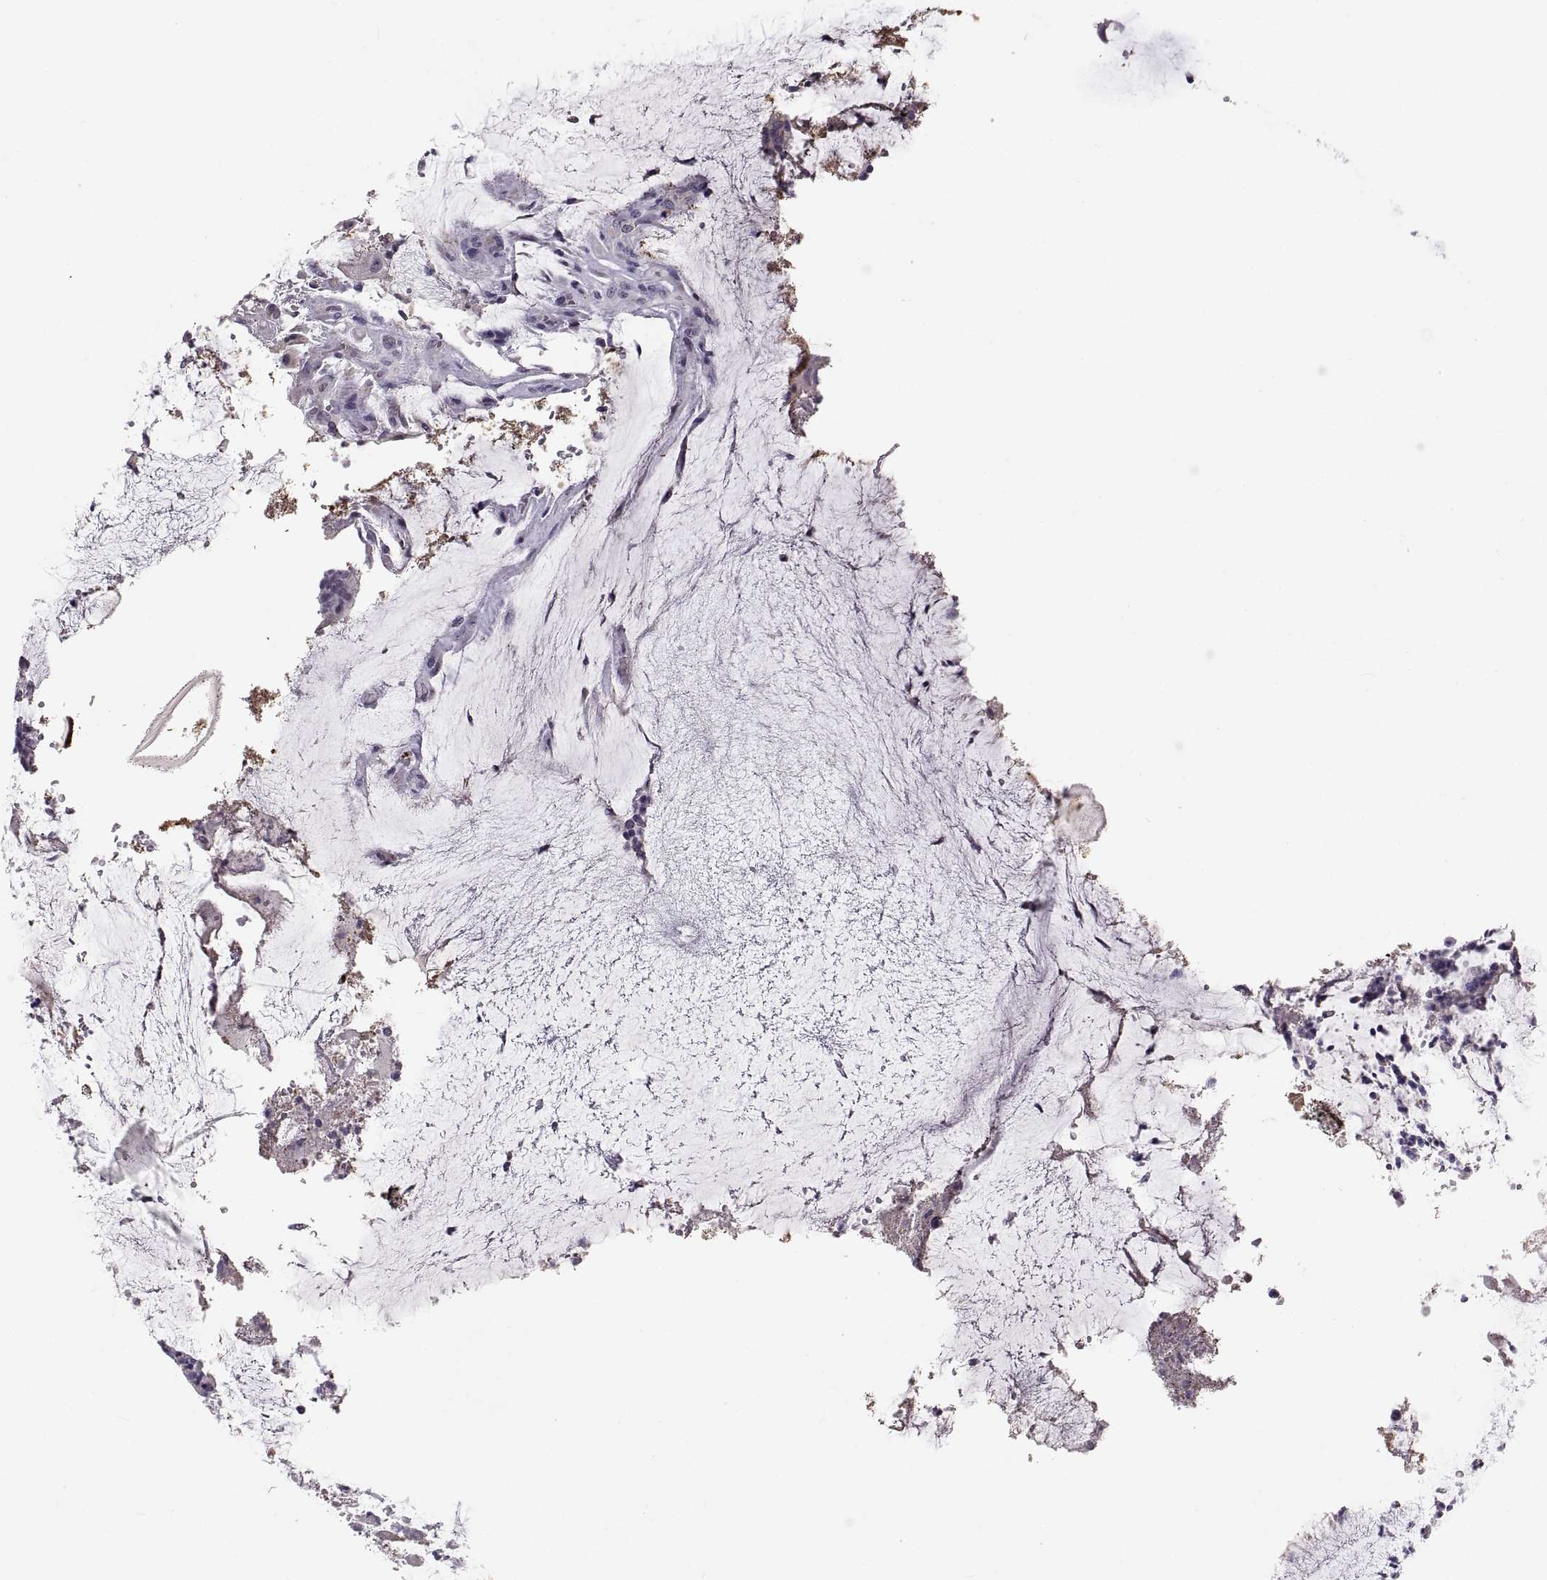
{"staining": {"intensity": "negative", "quantity": "none", "location": "none"}, "tissue": "colorectal cancer", "cell_type": "Tumor cells", "image_type": "cancer", "snomed": [{"axis": "morphology", "description": "Adenocarcinoma, NOS"}, {"axis": "topography", "description": "Colon"}], "caption": "Protein analysis of colorectal adenocarcinoma displays no significant positivity in tumor cells. (Brightfield microscopy of DAB IHC at high magnification).", "gene": "MAGEB18", "patient": {"sex": "female", "age": 43}}